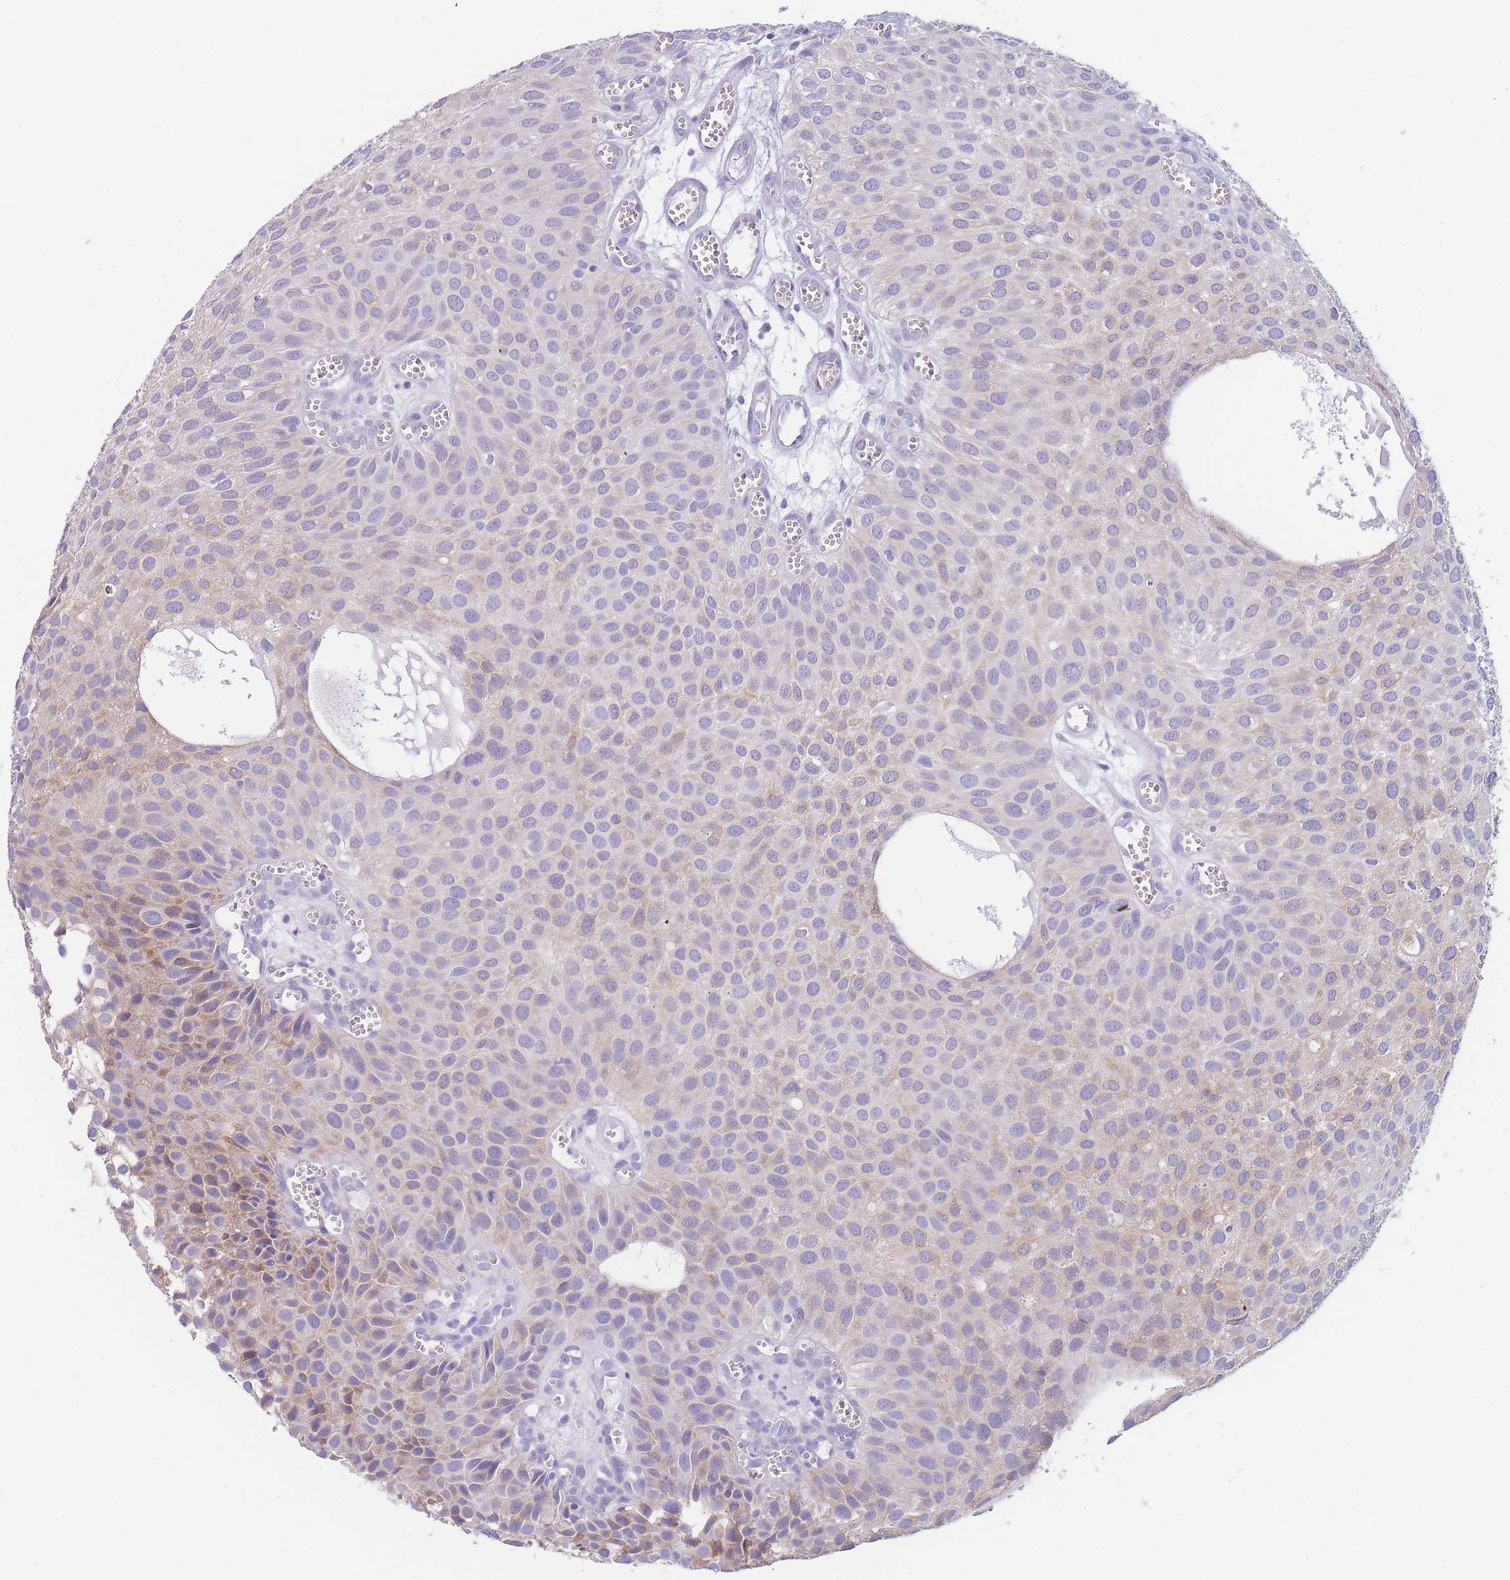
{"staining": {"intensity": "moderate", "quantity": "<25%", "location": "cytoplasmic/membranous"}, "tissue": "urothelial cancer", "cell_type": "Tumor cells", "image_type": "cancer", "snomed": [{"axis": "morphology", "description": "Urothelial carcinoma, Low grade"}, {"axis": "topography", "description": "Urinary bladder"}], "caption": "A brown stain shows moderate cytoplasmic/membranous positivity of a protein in human urothelial carcinoma (low-grade) tumor cells.", "gene": "ZNF627", "patient": {"sex": "male", "age": 88}}